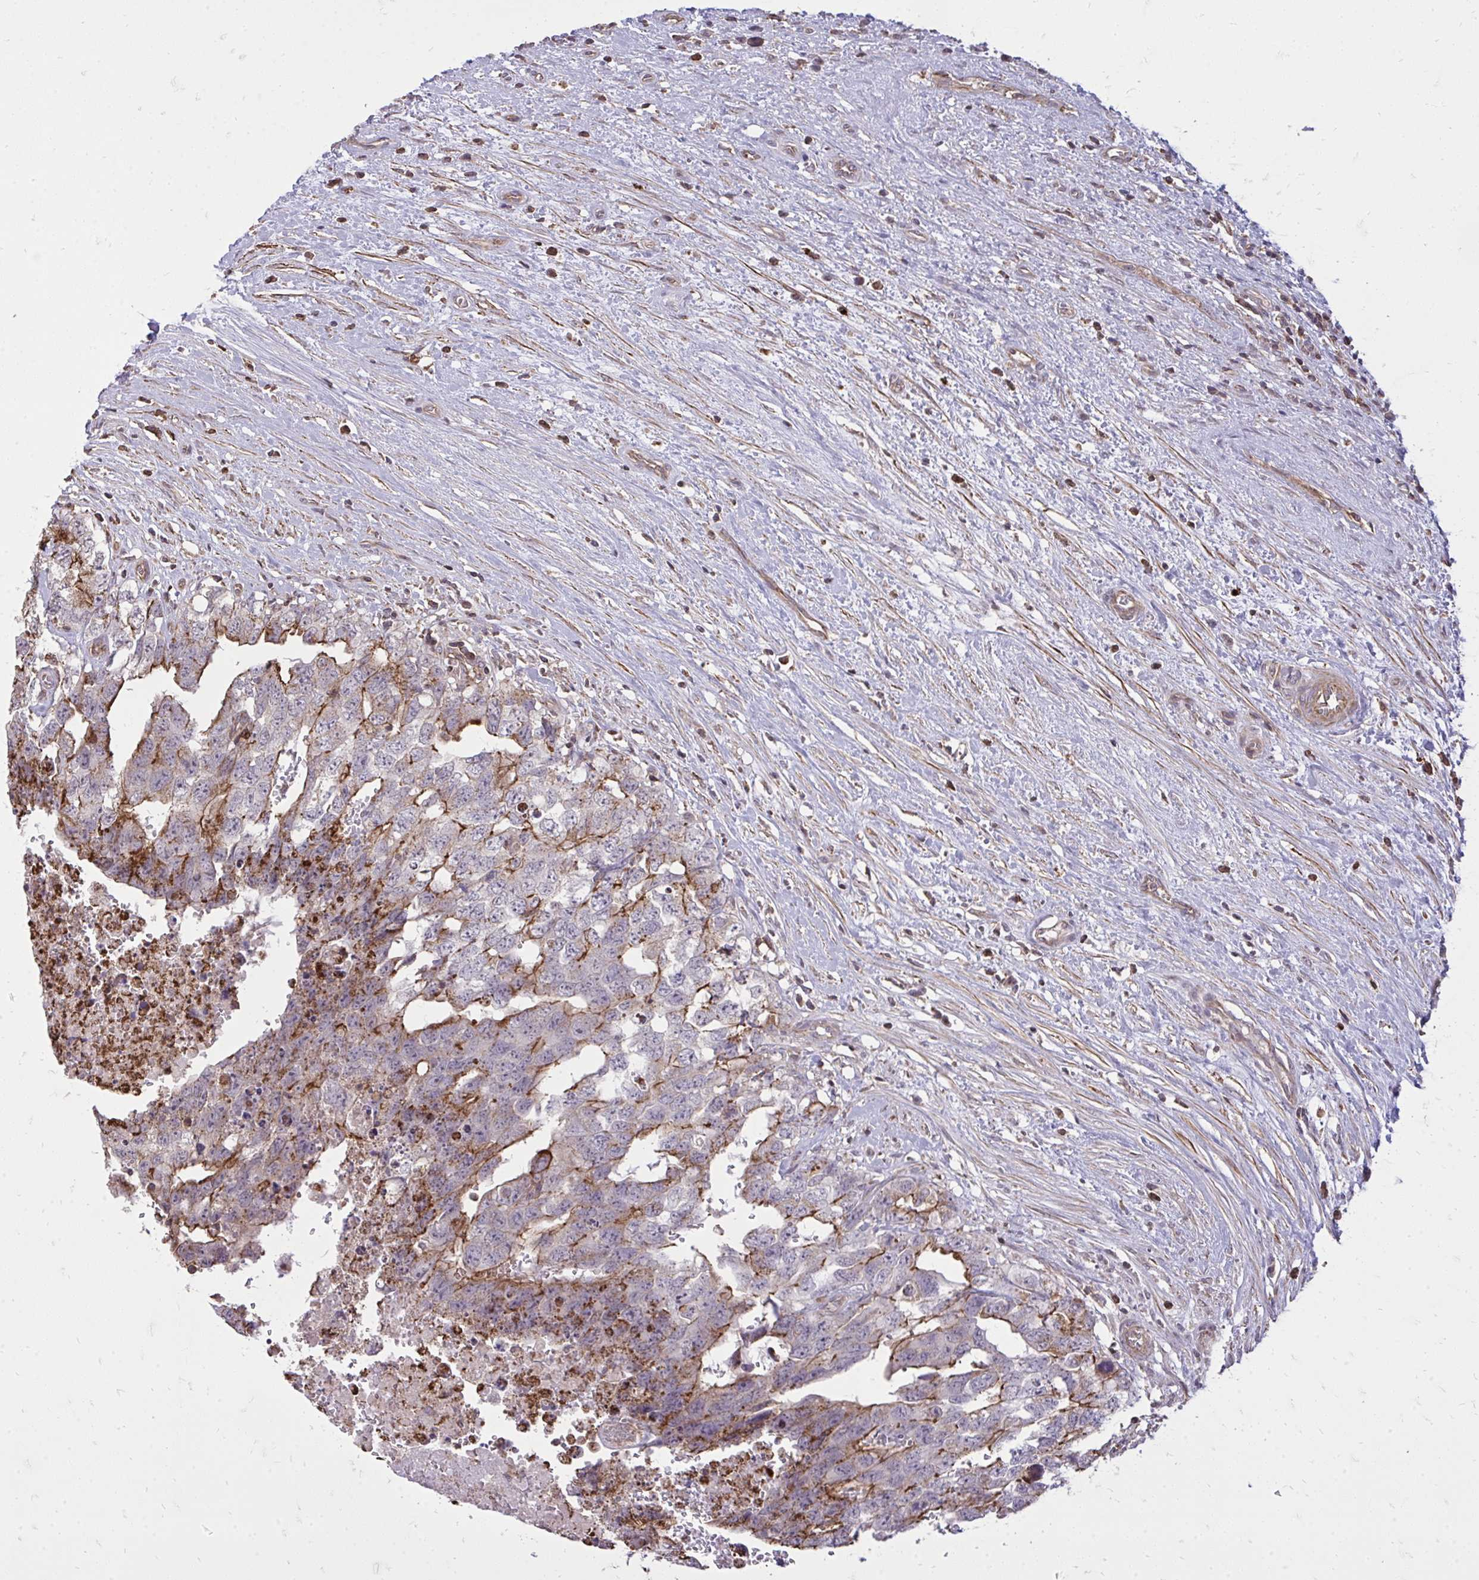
{"staining": {"intensity": "strong", "quantity": "<25%", "location": "cytoplasmic/membranous"}, "tissue": "testis cancer", "cell_type": "Tumor cells", "image_type": "cancer", "snomed": [{"axis": "morphology", "description": "Seminoma, NOS"}, {"axis": "morphology", "description": "Carcinoma, Embryonal, NOS"}, {"axis": "topography", "description": "Testis"}], "caption": "Immunohistochemistry histopathology image of neoplastic tissue: human testis embryonal carcinoma stained using immunohistochemistry (IHC) demonstrates medium levels of strong protein expression localized specifically in the cytoplasmic/membranous of tumor cells, appearing as a cytoplasmic/membranous brown color.", "gene": "SLC7A5", "patient": {"sex": "male", "age": 29}}